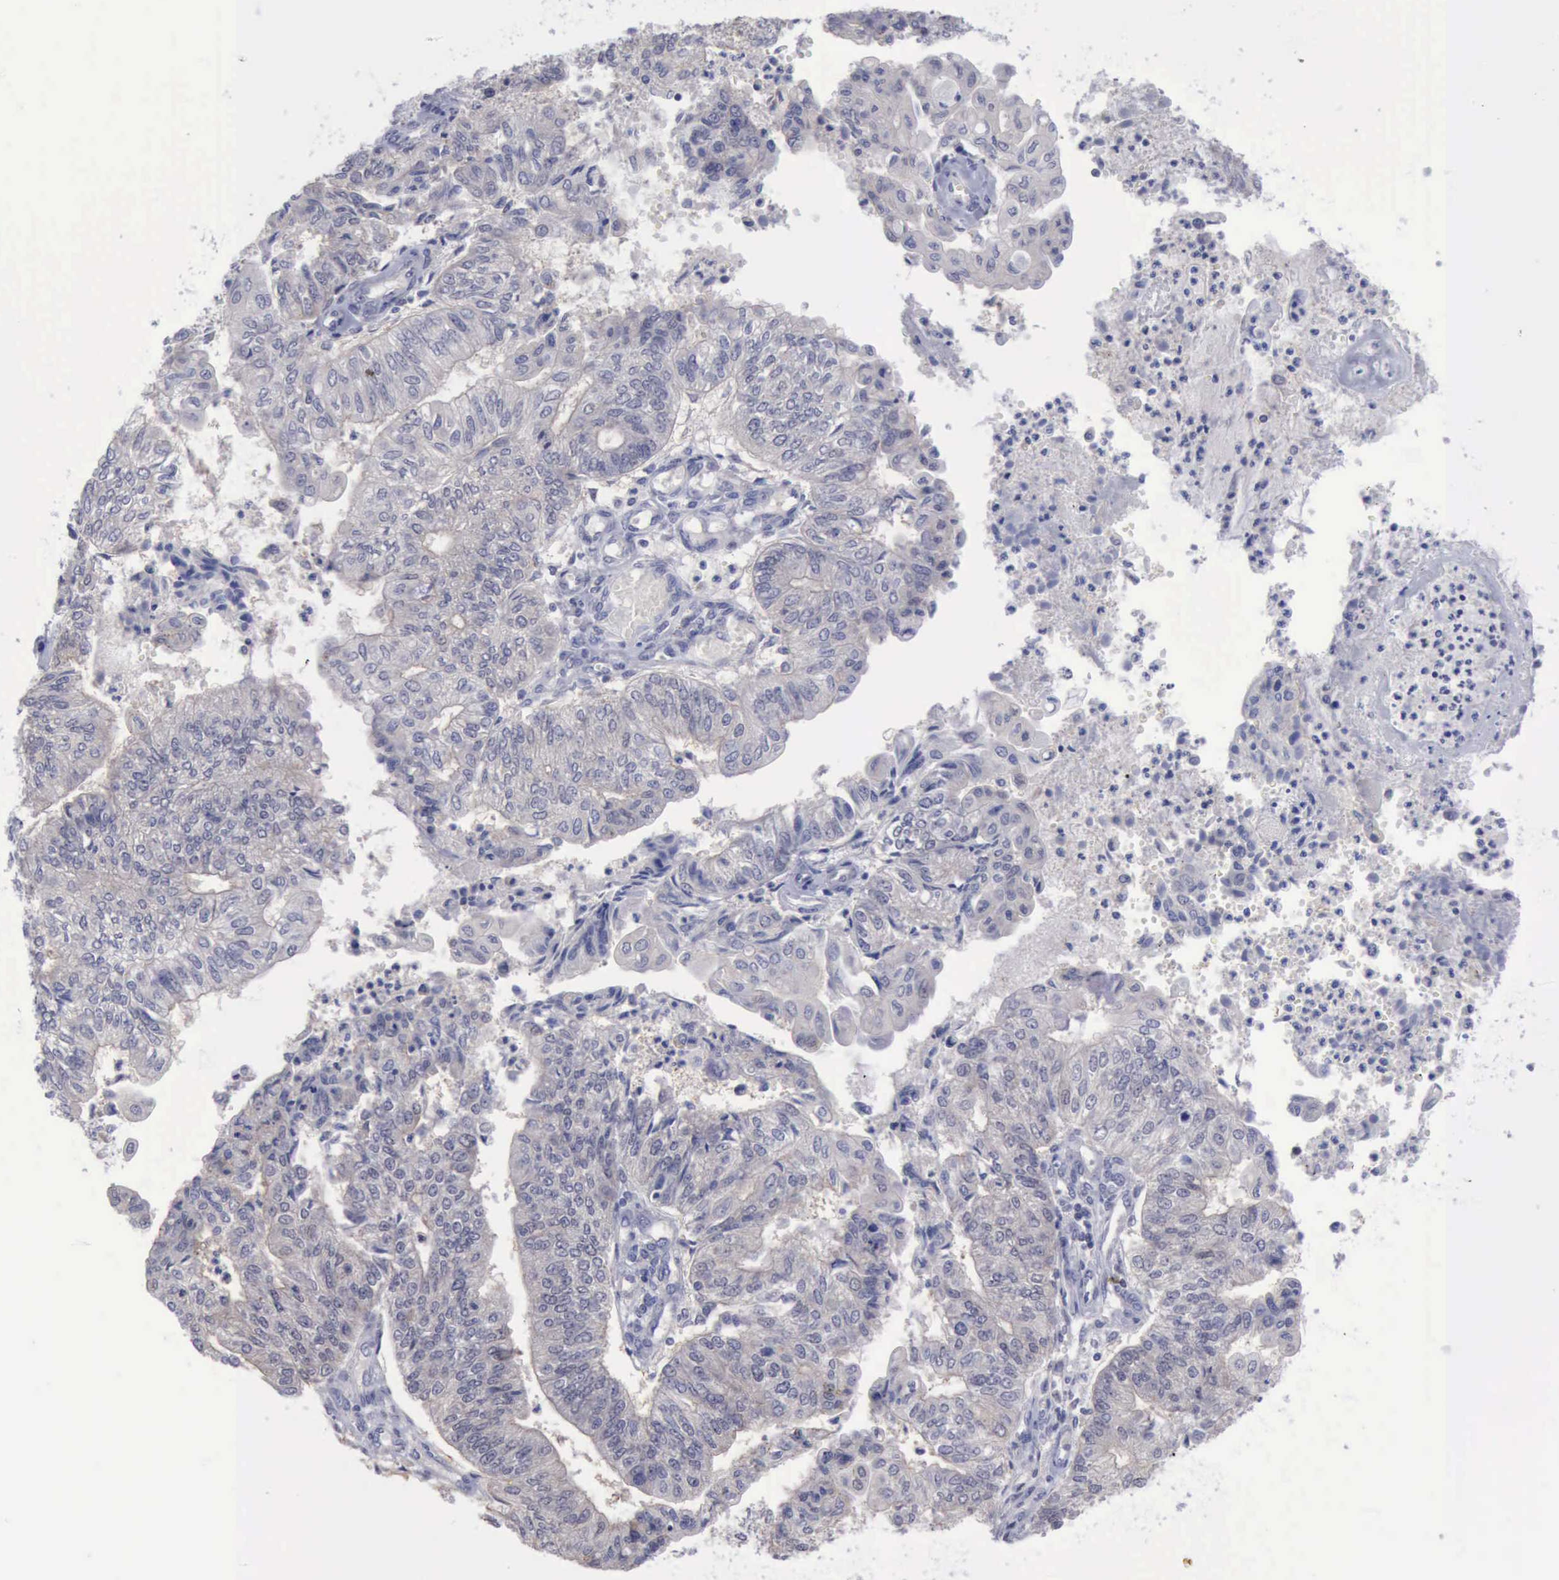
{"staining": {"intensity": "negative", "quantity": "none", "location": "none"}, "tissue": "endometrial cancer", "cell_type": "Tumor cells", "image_type": "cancer", "snomed": [{"axis": "morphology", "description": "Adenocarcinoma, NOS"}, {"axis": "topography", "description": "Endometrium"}], "caption": "Endometrial adenocarcinoma was stained to show a protein in brown. There is no significant expression in tumor cells.", "gene": "SATB2", "patient": {"sex": "female", "age": 59}}